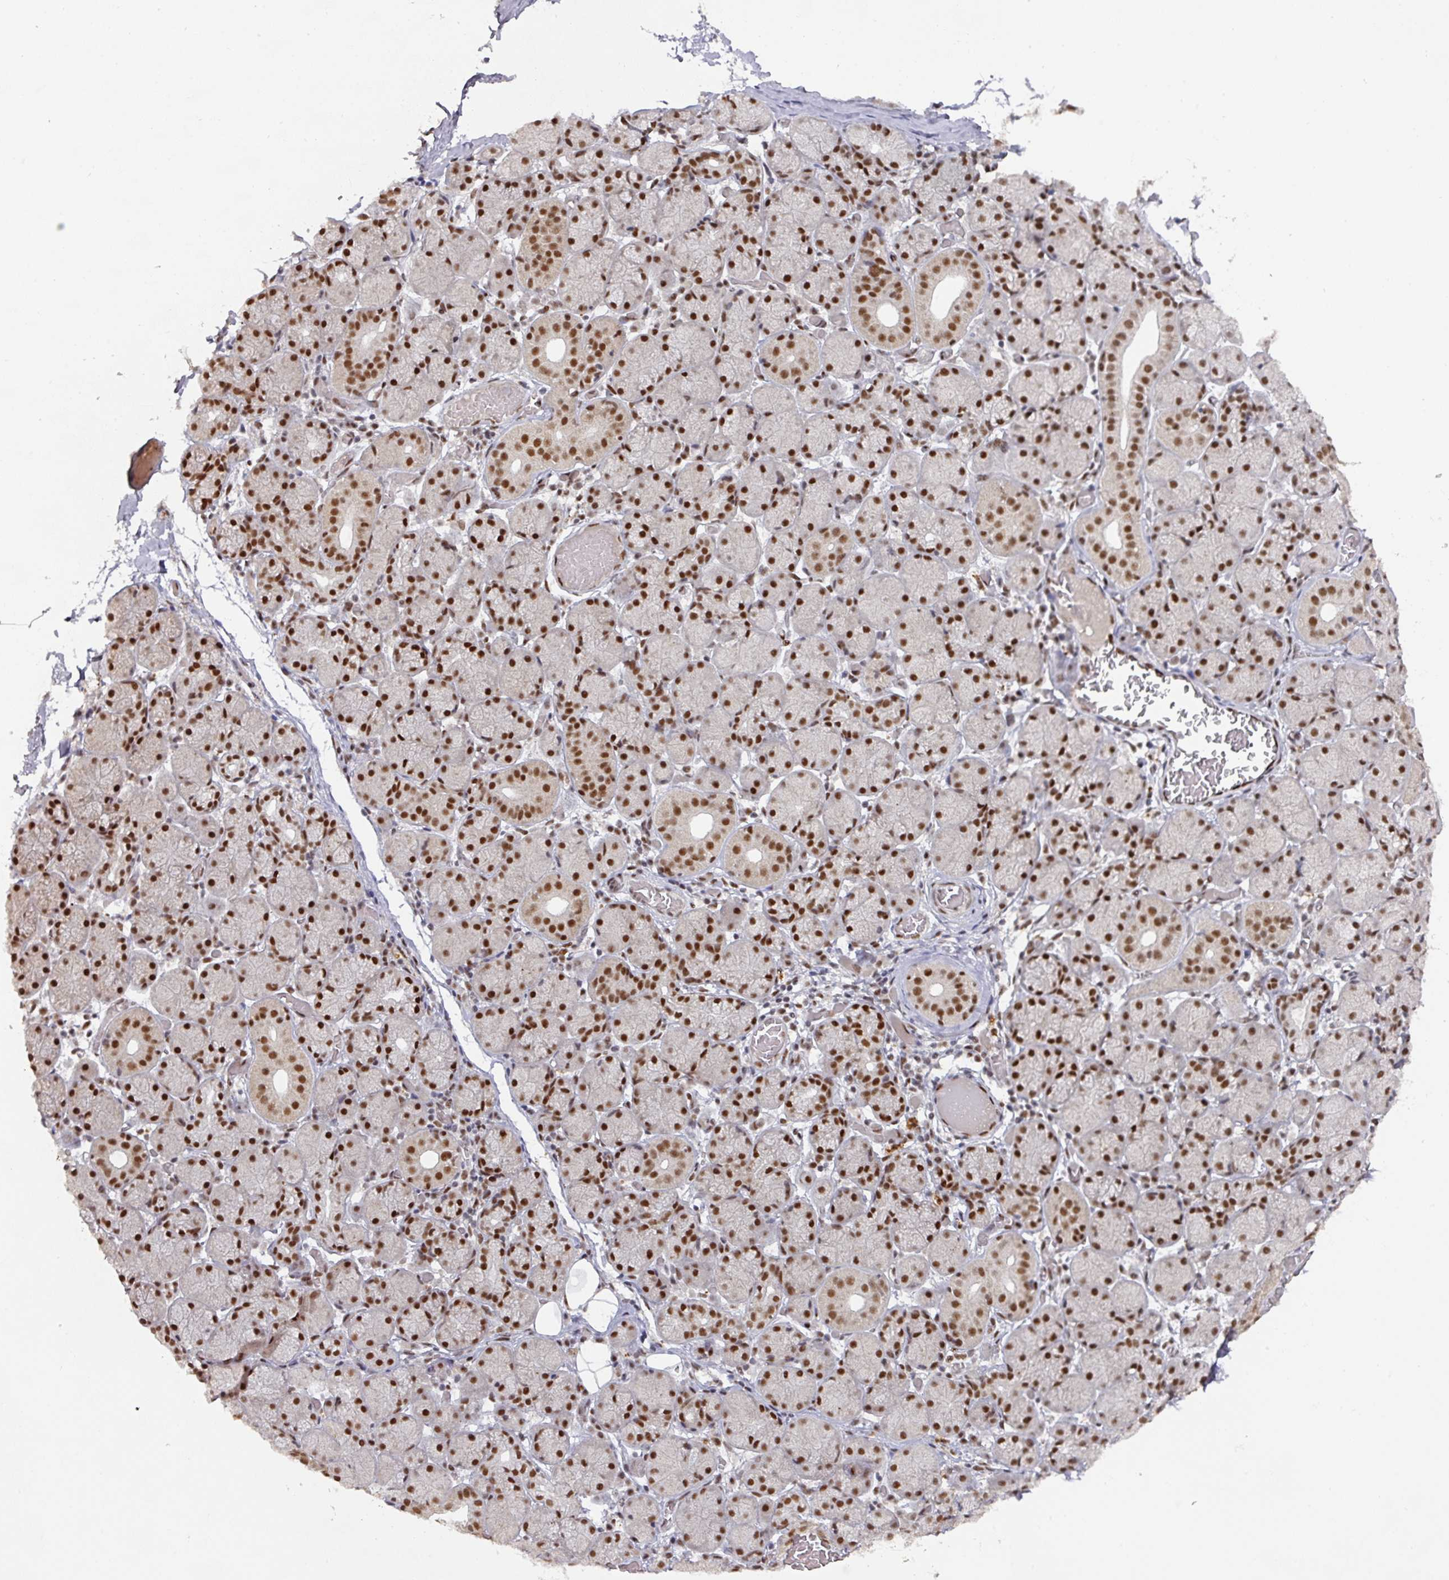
{"staining": {"intensity": "strong", "quantity": ">75%", "location": "nuclear"}, "tissue": "salivary gland", "cell_type": "Glandular cells", "image_type": "normal", "snomed": [{"axis": "morphology", "description": "Normal tissue, NOS"}, {"axis": "topography", "description": "Salivary gland"}], "caption": "Strong nuclear staining is identified in about >75% of glandular cells in benign salivary gland. Immunohistochemistry (ihc) stains the protein of interest in brown and the nuclei are stained blue.", "gene": "ENSG00000289690", "patient": {"sex": "female", "age": 24}}